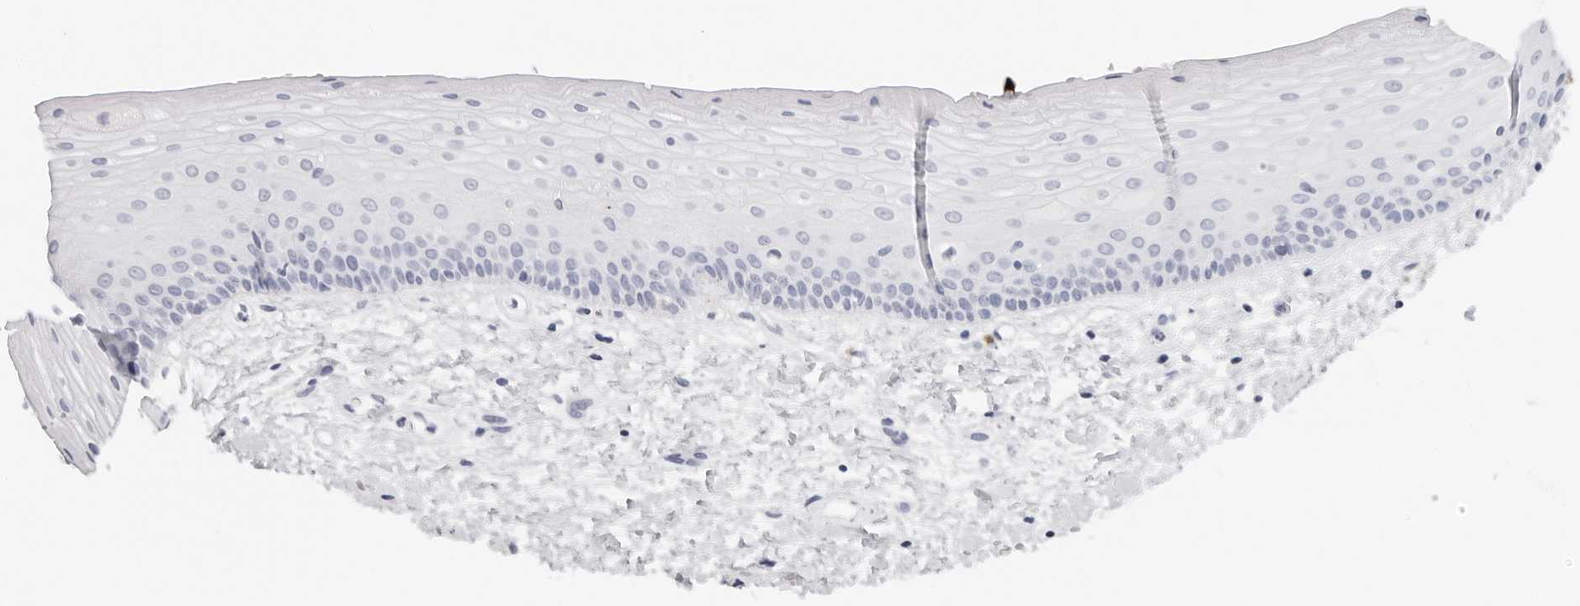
{"staining": {"intensity": "negative", "quantity": "none", "location": "none"}, "tissue": "oral mucosa", "cell_type": "Squamous epithelial cells", "image_type": "normal", "snomed": [{"axis": "morphology", "description": "Normal tissue, NOS"}, {"axis": "topography", "description": "Oral tissue"}], "caption": "Immunohistochemistry (IHC) of normal oral mucosa reveals no positivity in squamous epithelial cells.", "gene": "CST1", "patient": {"sex": "female", "age": 76}}